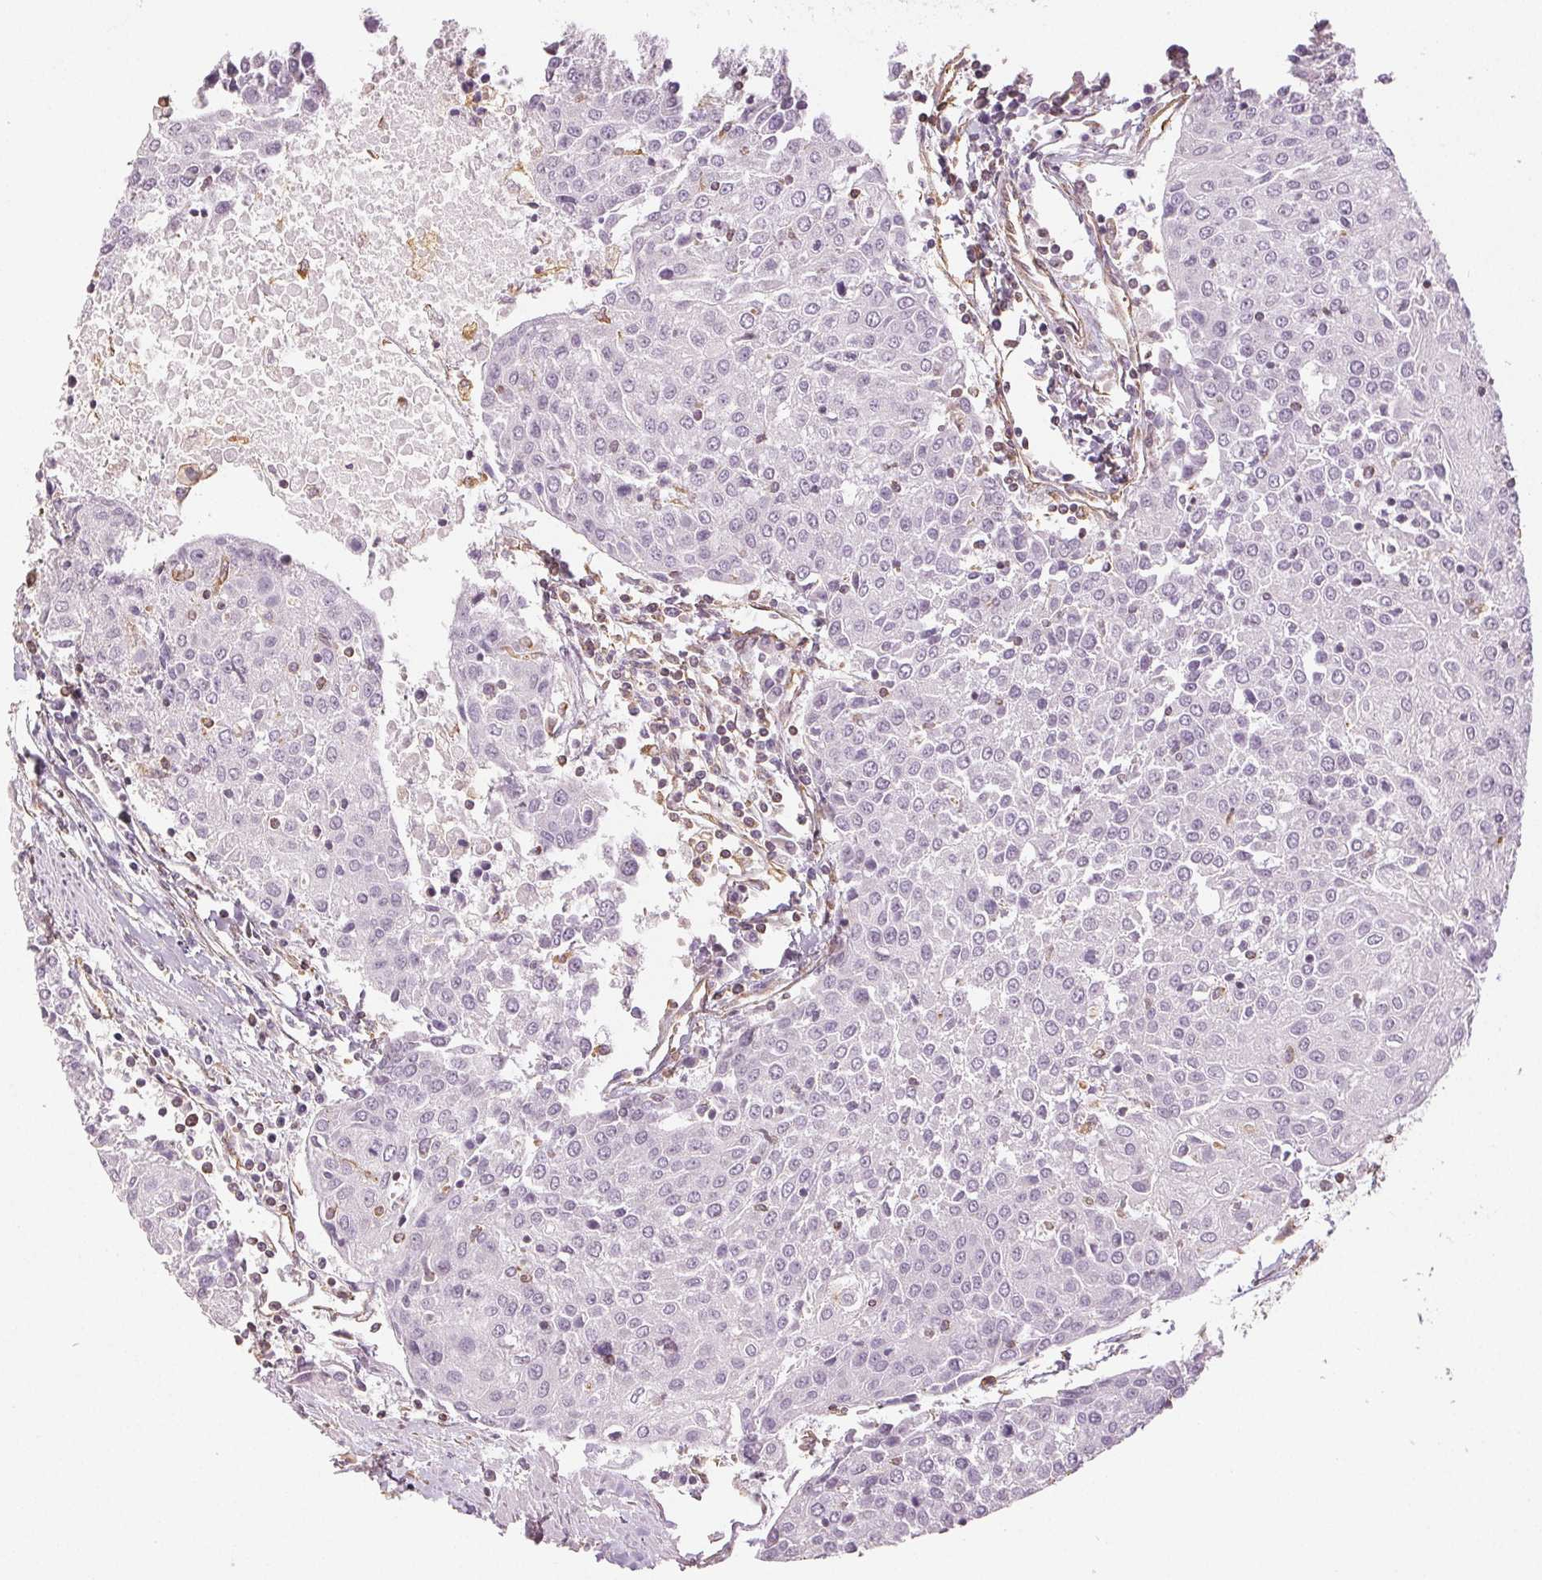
{"staining": {"intensity": "negative", "quantity": "none", "location": "none"}, "tissue": "urothelial cancer", "cell_type": "Tumor cells", "image_type": "cancer", "snomed": [{"axis": "morphology", "description": "Urothelial carcinoma, High grade"}, {"axis": "topography", "description": "Urinary bladder"}], "caption": "Tumor cells are negative for protein expression in human urothelial cancer.", "gene": "COL7A1", "patient": {"sex": "female", "age": 85}}